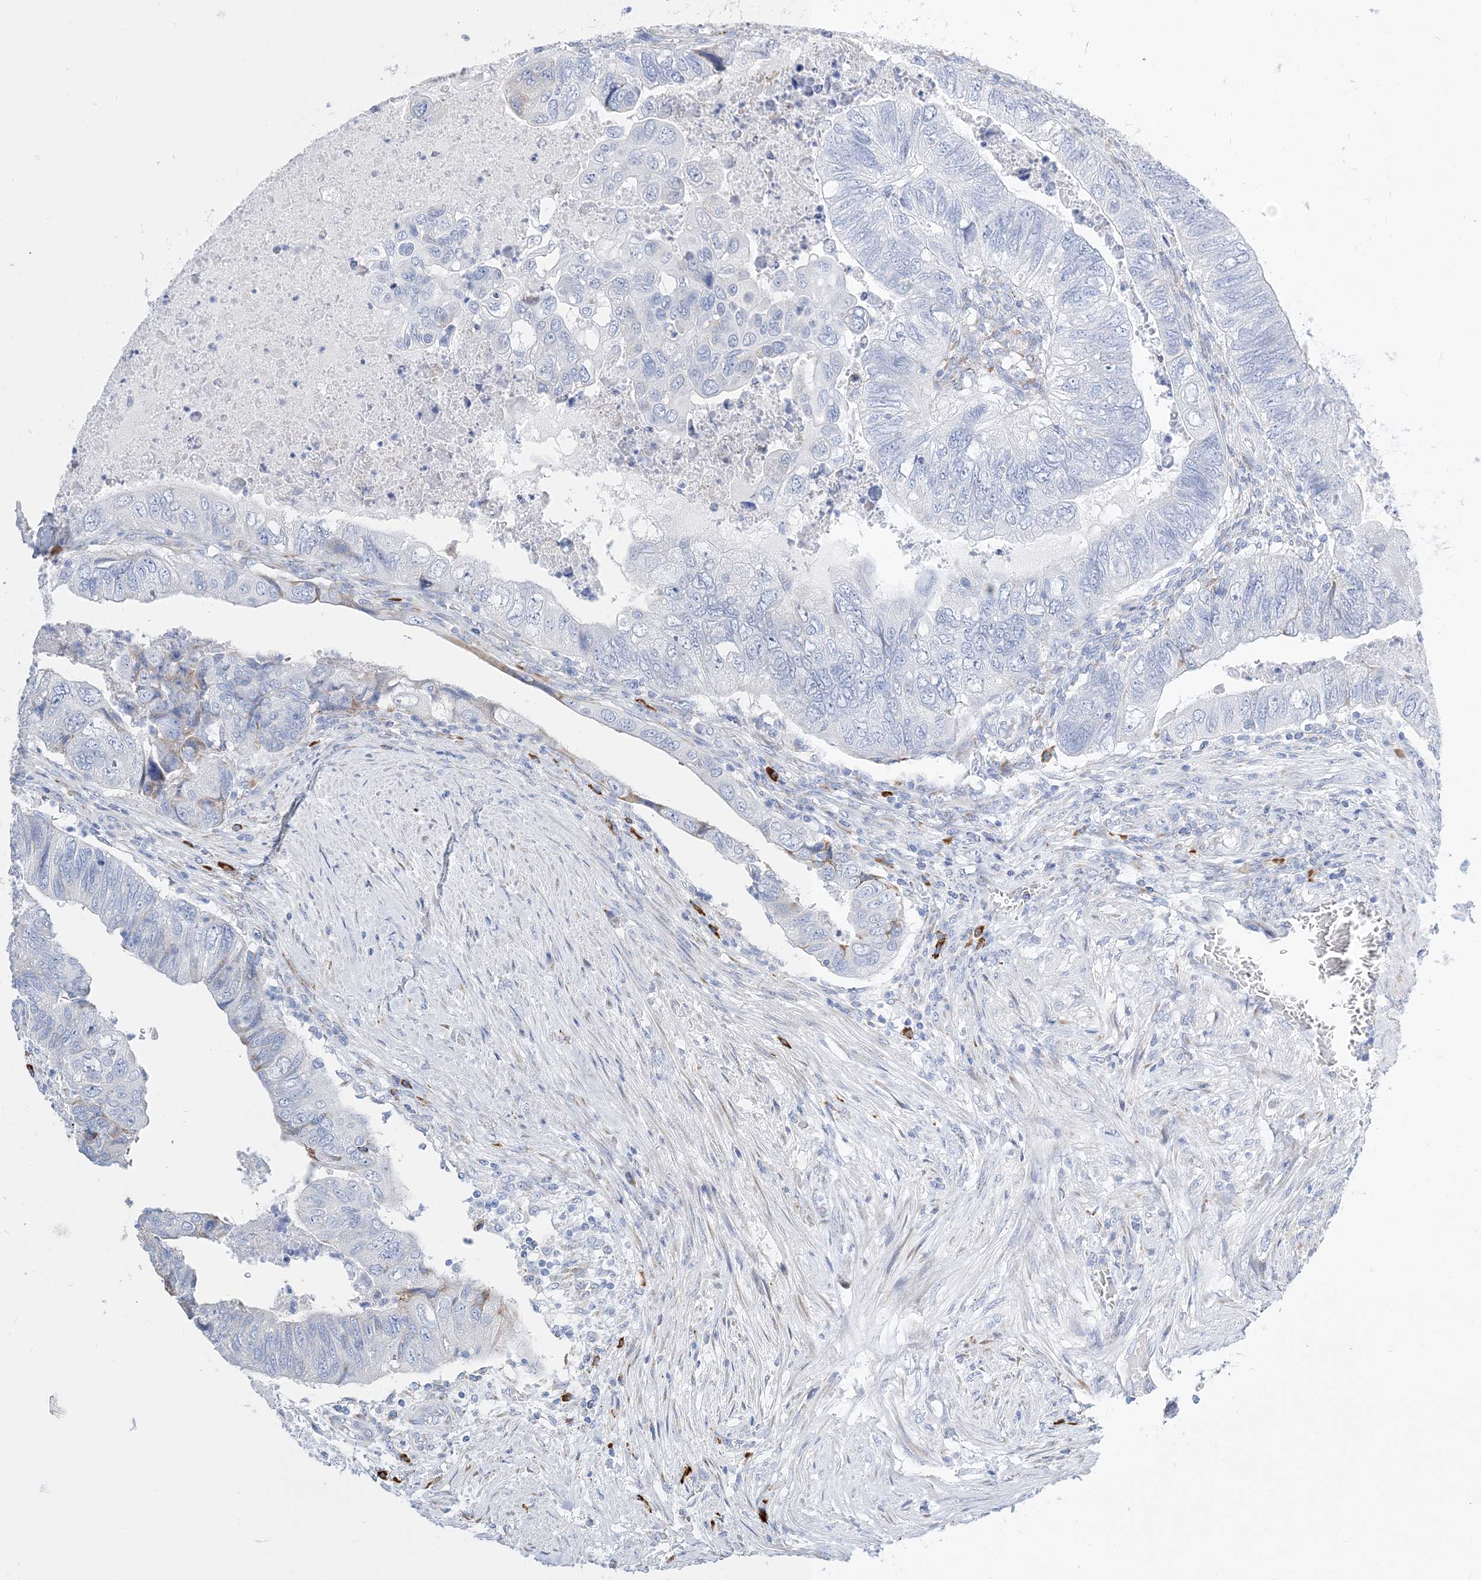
{"staining": {"intensity": "moderate", "quantity": "<25%", "location": "cytoplasmic/membranous"}, "tissue": "colorectal cancer", "cell_type": "Tumor cells", "image_type": "cancer", "snomed": [{"axis": "morphology", "description": "Adenocarcinoma, NOS"}, {"axis": "topography", "description": "Rectum"}], "caption": "Colorectal adenocarcinoma tissue demonstrates moderate cytoplasmic/membranous staining in approximately <25% of tumor cells, visualized by immunohistochemistry. The staining was performed using DAB (3,3'-diaminobenzidine), with brown indicating positive protein expression. Nuclei are stained blue with hematoxylin.", "gene": "TSPYL6", "patient": {"sex": "male", "age": 63}}